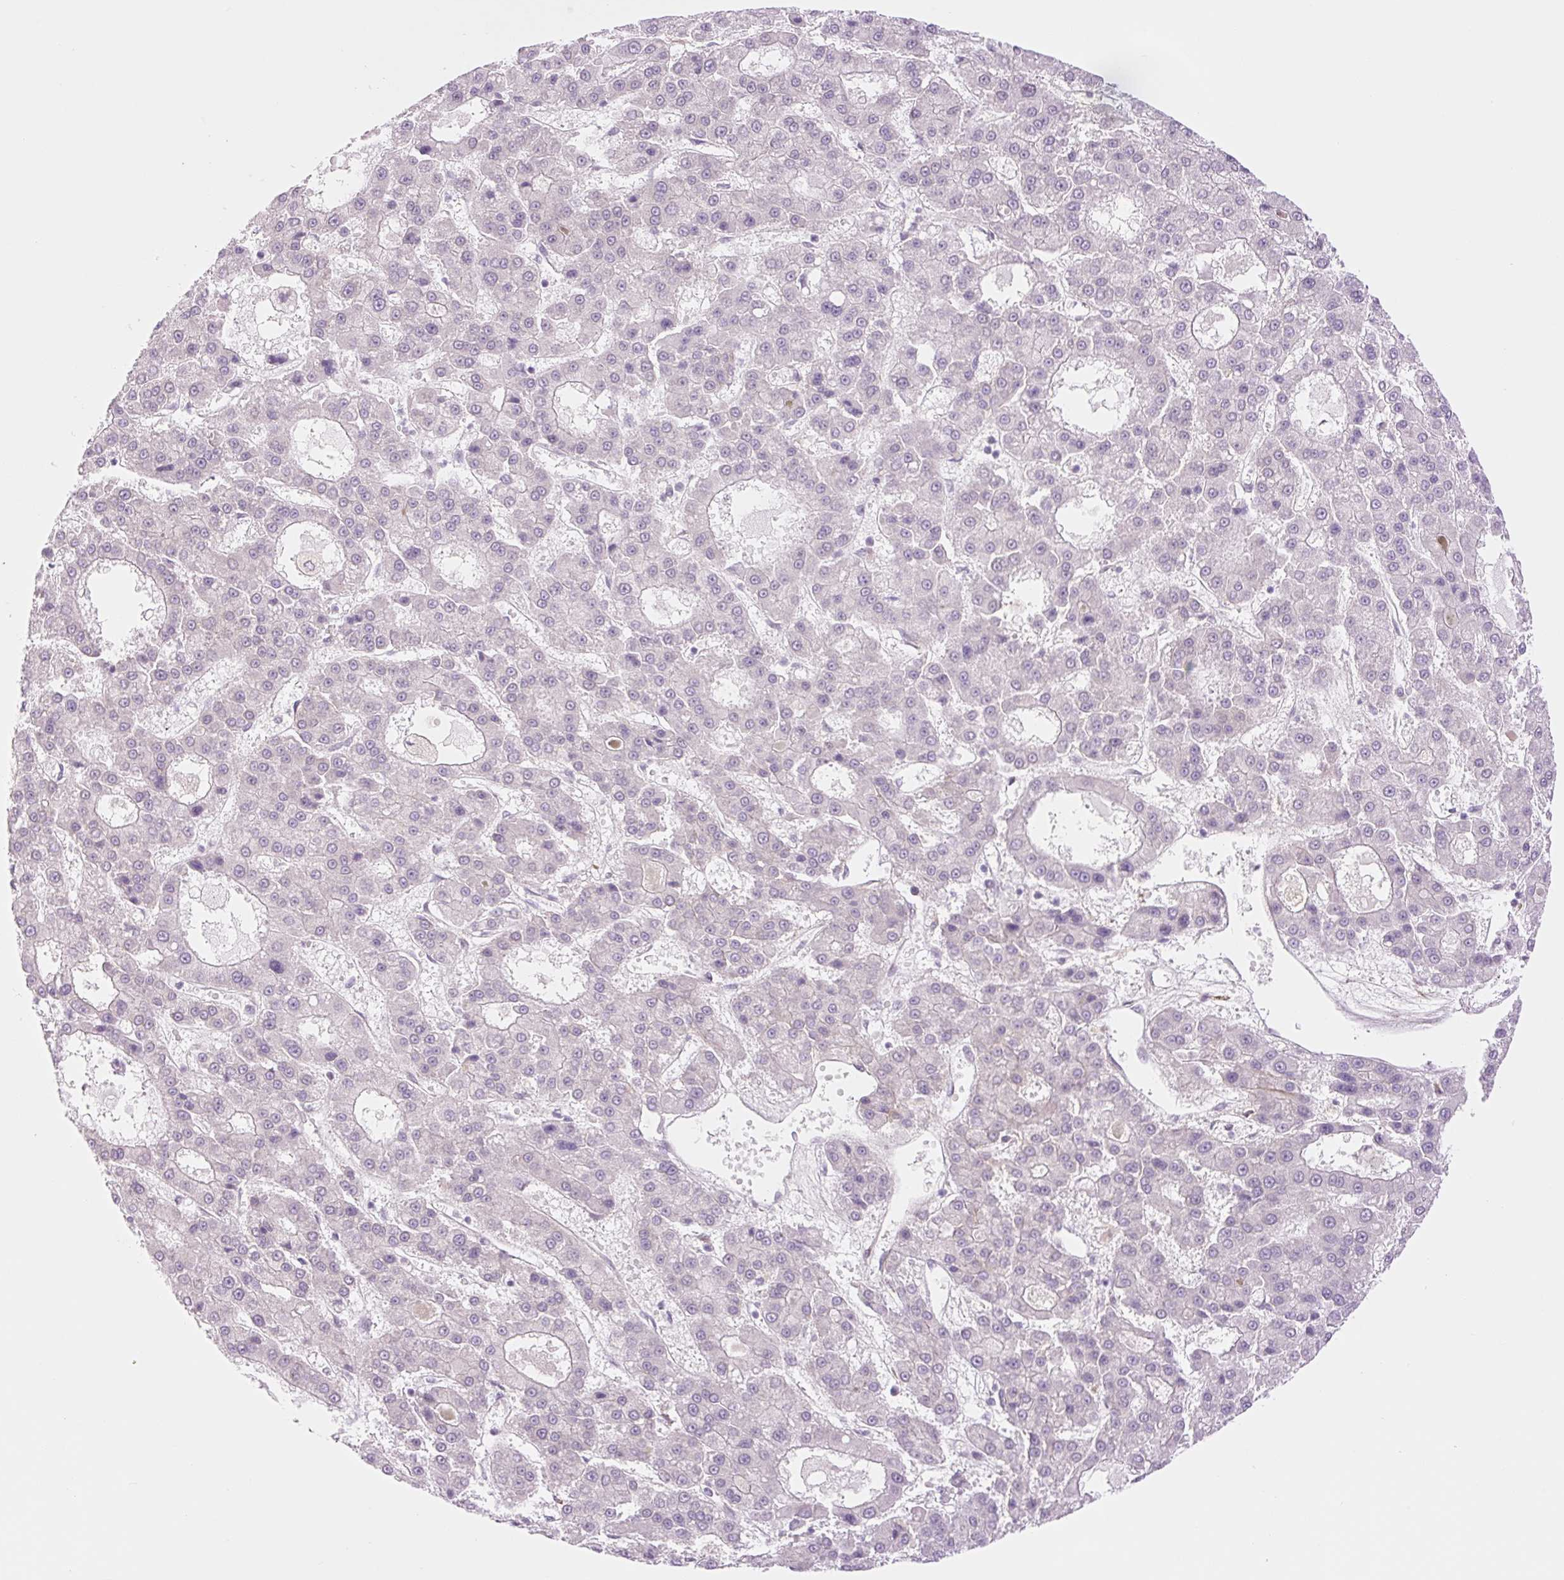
{"staining": {"intensity": "negative", "quantity": "none", "location": "none"}, "tissue": "liver cancer", "cell_type": "Tumor cells", "image_type": "cancer", "snomed": [{"axis": "morphology", "description": "Carcinoma, Hepatocellular, NOS"}, {"axis": "topography", "description": "Liver"}], "caption": "High power microscopy image of an immunohistochemistry micrograph of hepatocellular carcinoma (liver), revealing no significant expression in tumor cells.", "gene": "COL5A1", "patient": {"sex": "male", "age": 70}}